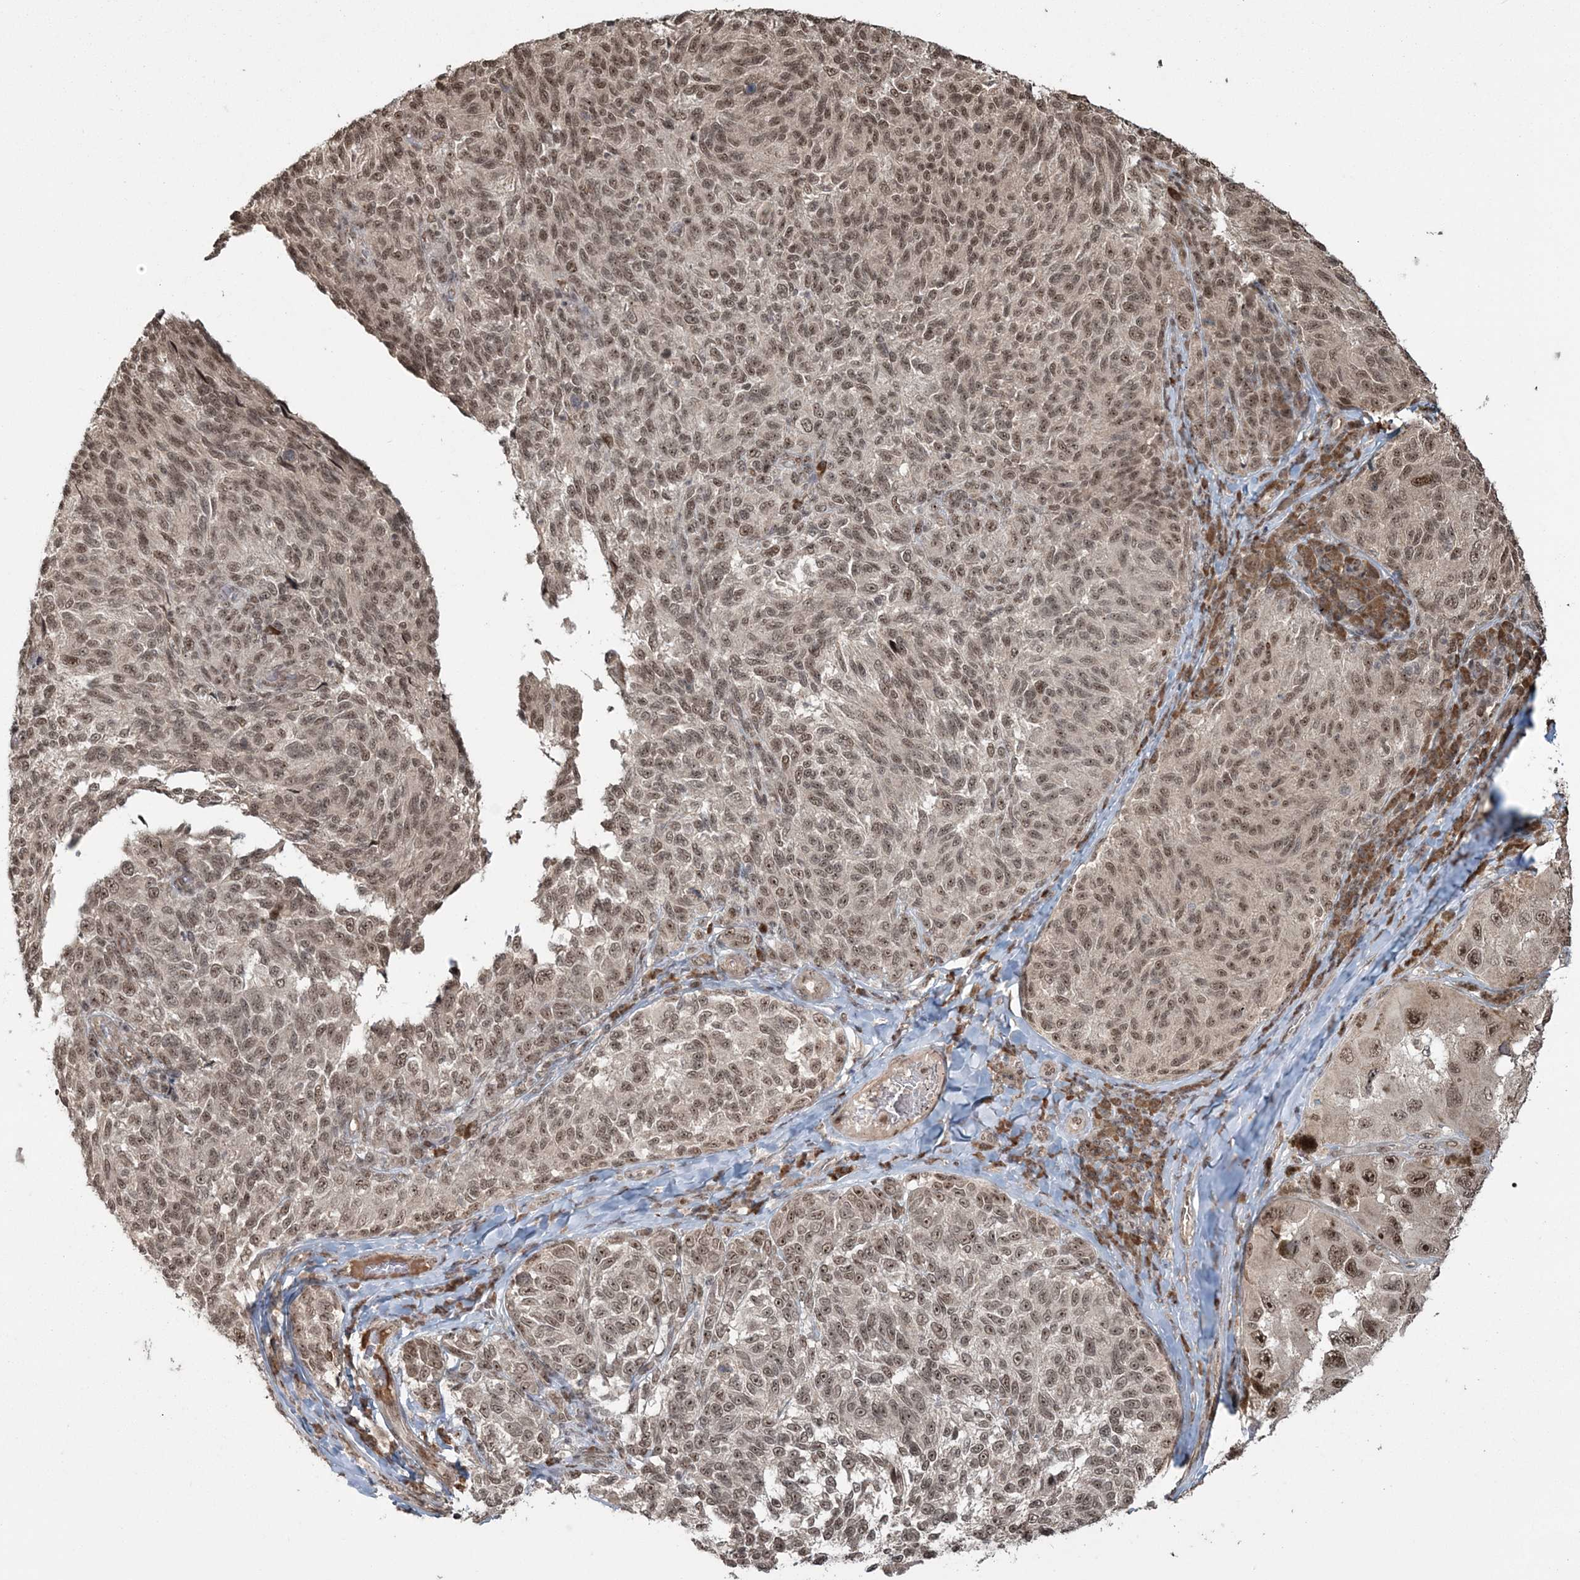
{"staining": {"intensity": "moderate", "quantity": ">75%", "location": "nuclear"}, "tissue": "melanoma", "cell_type": "Tumor cells", "image_type": "cancer", "snomed": [{"axis": "morphology", "description": "Malignant melanoma, NOS"}, {"axis": "topography", "description": "Skin"}], "caption": "Immunohistochemical staining of melanoma shows medium levels of moderate nuclear positivity in approximately >75% of tumor cells. The staining was performed using DAB to visualize the protein expression in brown, while the nuclei were stained in blue with hematoxylin (Magnification: 20x).", "gene": "EPB41L4A", "patient": {"sex": "female", "age": 73}}